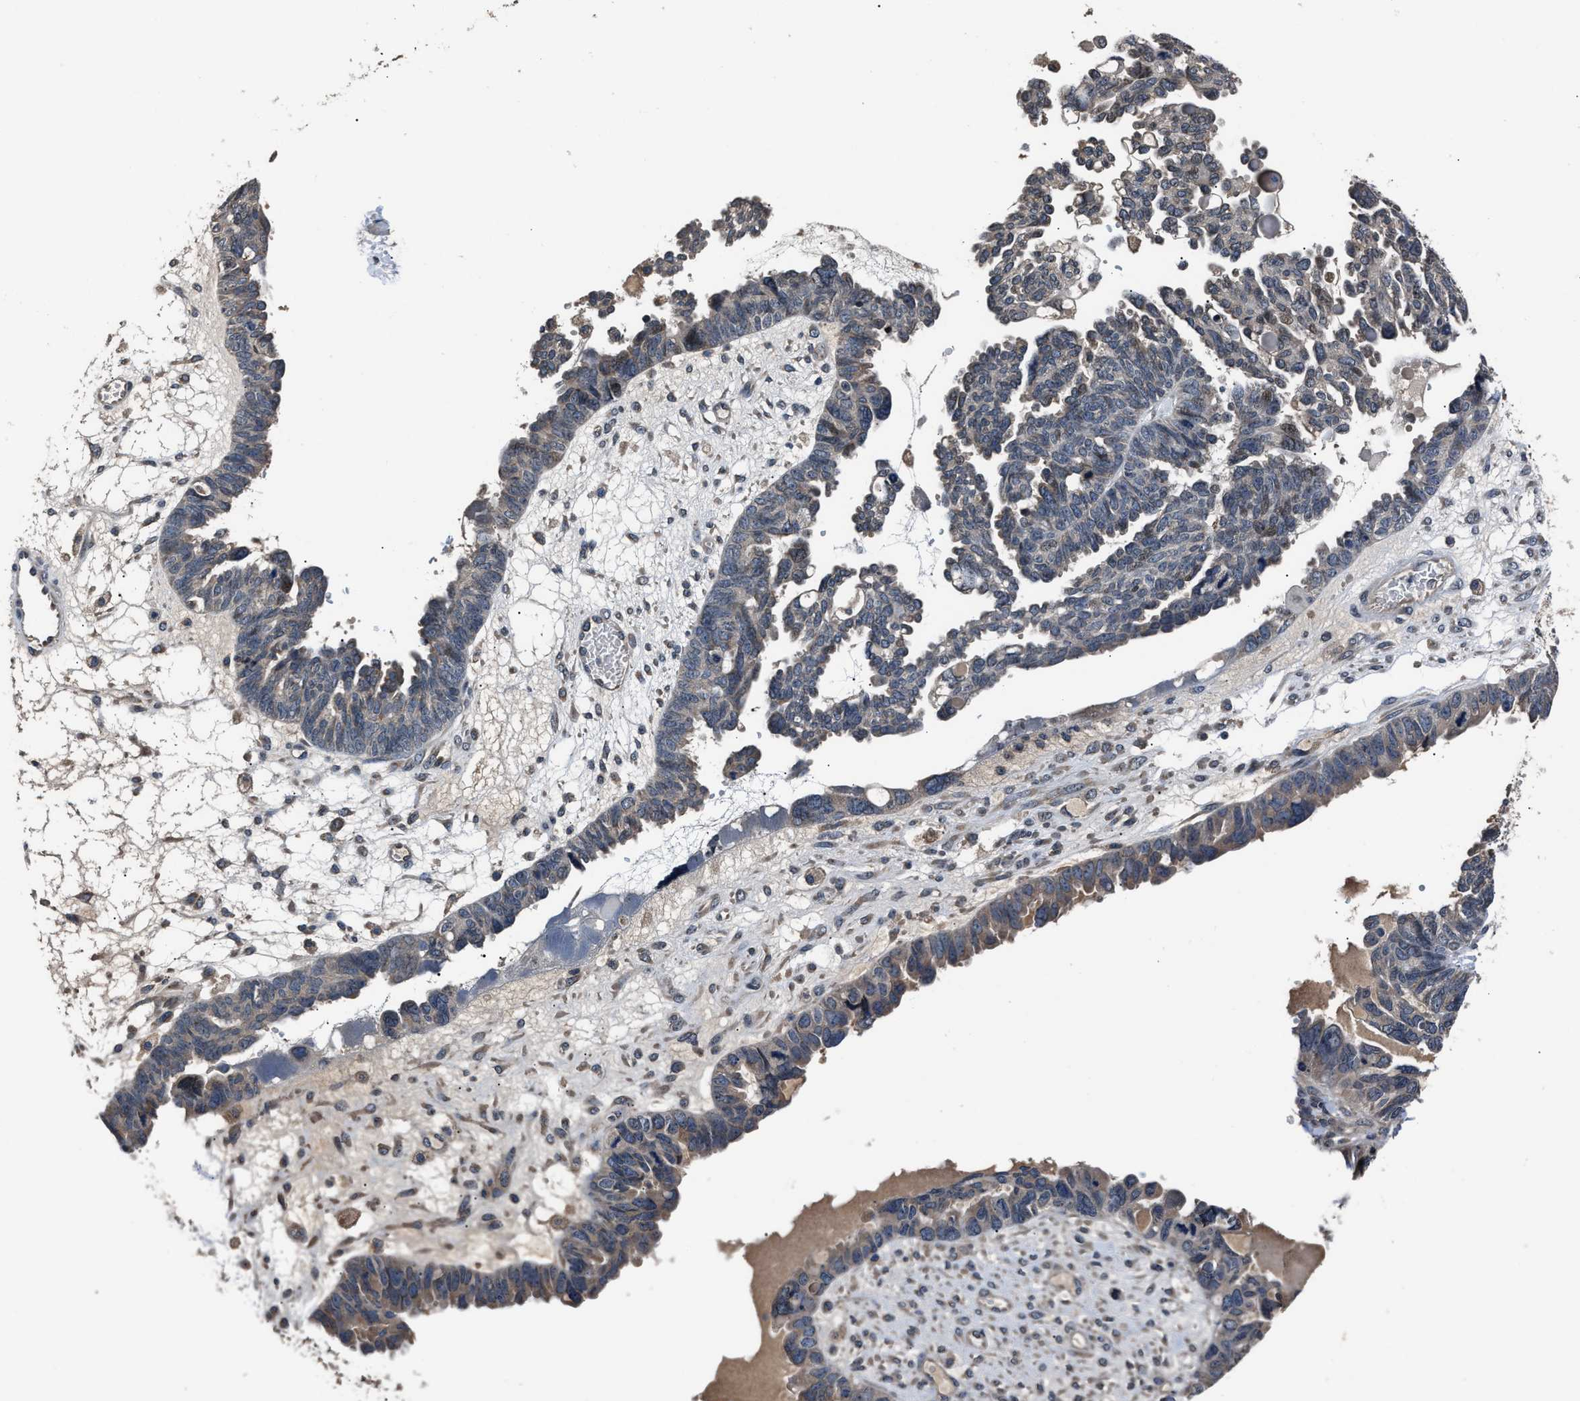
{"staining": {"intensity": "moderate", "quantity": "<25%", "location": "cytoplasmic/membranous"}, "tissue": "ovarian cancer", "cell_type": "Tumor cells", "image_type": "cancer", "snomed": [{"axis": "morphology", "description": "Cystadenocarcinoma, serous, NOS"}, {"axis": "topography", "description": "Ovary"}], "caption": "Tumor cells reveal low levels of moderate cytoplasmic/membranous expression in about <25% of cells in ovarian serous cystadenocarcinoma.", "gene": "TNRC18", "patient": {"sex": "female", "age": 79}}